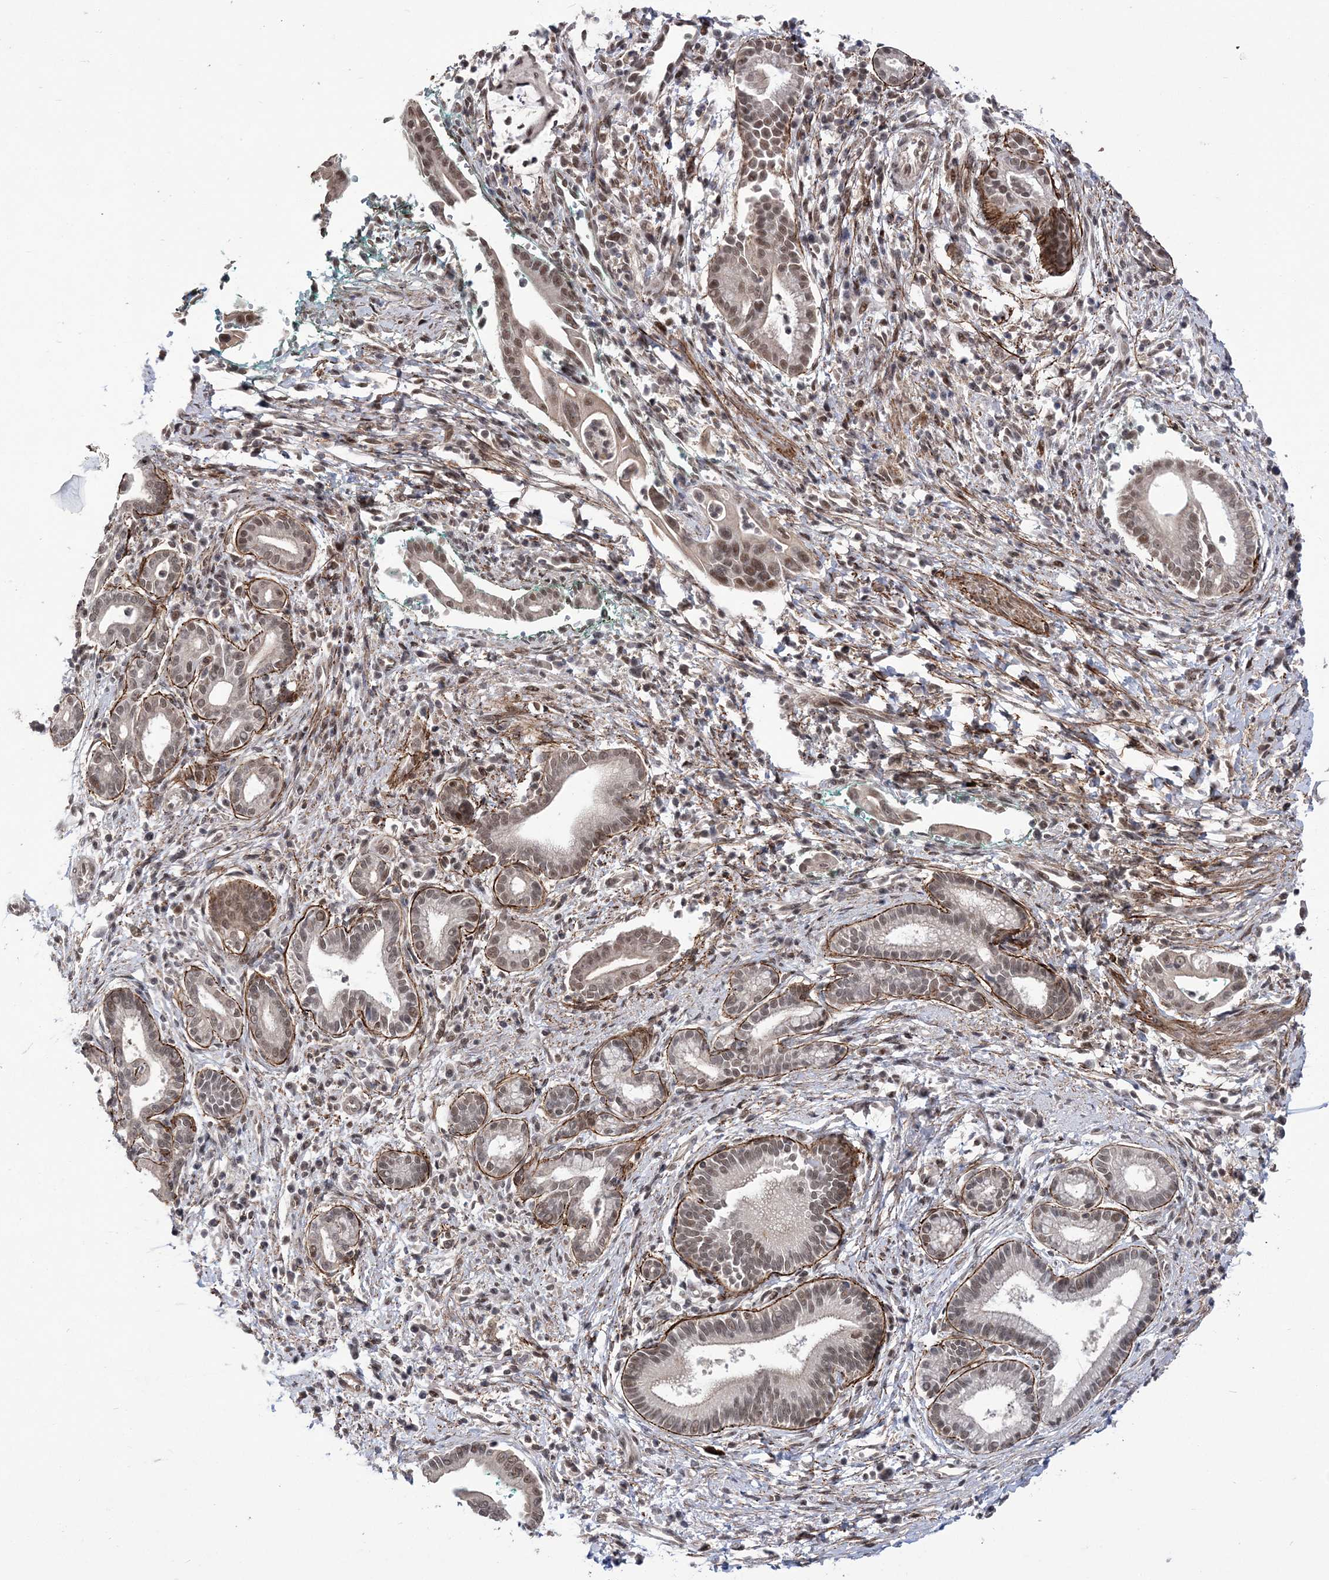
{"staining": {"intensity": "moderate", "quantity": ">75%", "location": "nuclear"}, "tissue": "pancreatic cancer", "cell_type": "Tumor cells", "image_type": "cancer", "snomed": [{"axis": "morphology", "description": "Adenocarcinoma, NOS"}, {"axis": "topography", "description": "Pancreas"}], "caption": "Immunohistochemical staining of pancreatic cancer (adenocarcinoma) reveals medium levels of moderate nuclear protein expression in about >75% of tumor cells.", "gene": "BOD1L1", "patient": {"sex": "male", "age": 78}}